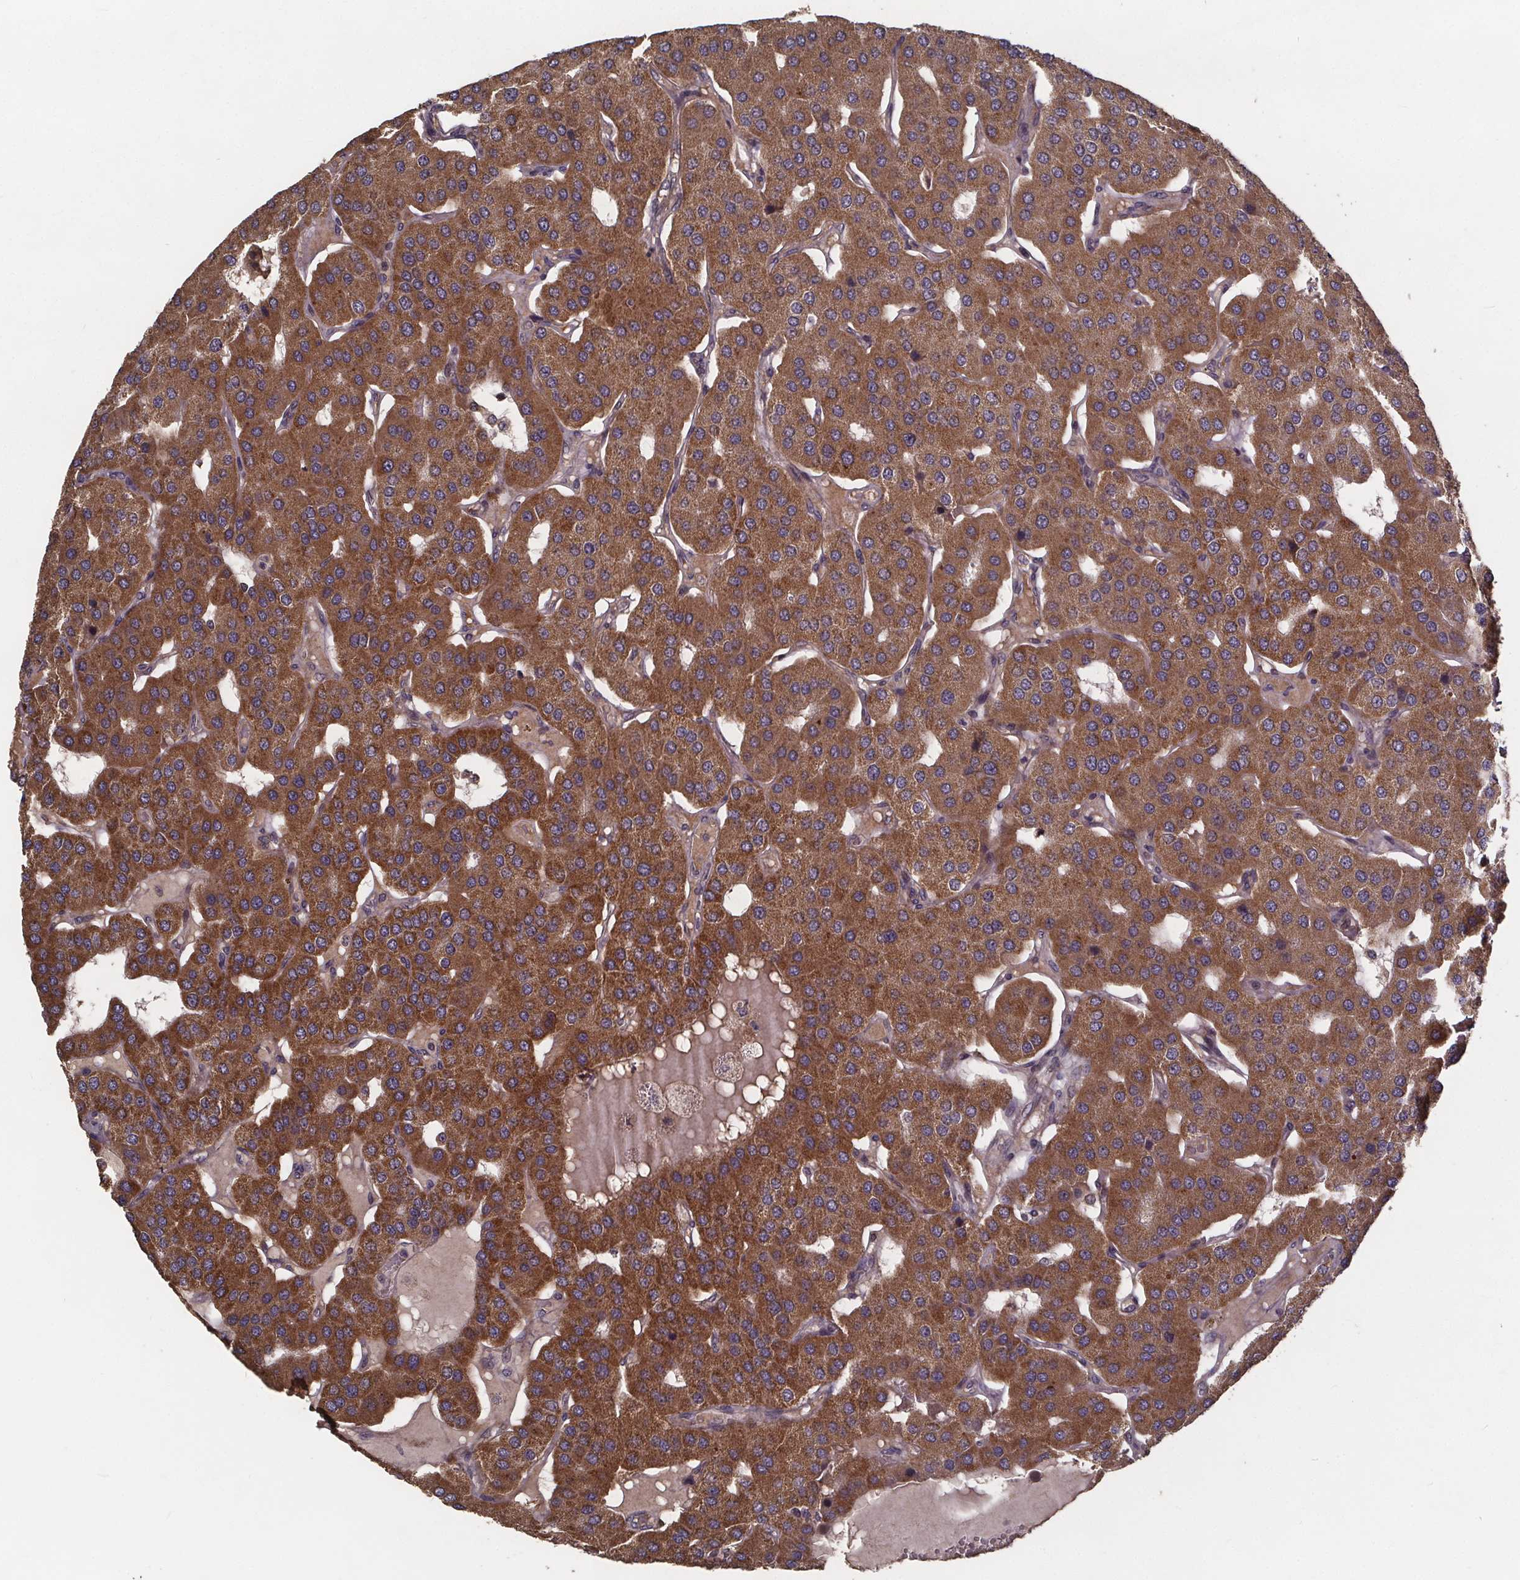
{"staining": {"intensity": "strong", "quantity": ">75%", "location": "cytoplasmic/membranous"}, "tissue": "parathyroid gland", "cell_type": "Glandular cells", "image_type": "normal", "snomed": [{"axis": "morphology", "description": "Normal tissue, NOS"}, {"axis": "morphology", "description": "Adenoma, NOS"}, {"axis": "topography", "description": "Parathyroid gland"}], "caption": "Immunohistochemical staining of normal human parathyroid gland exhibits strong cytoplasmic/membranous protein positivity in approximately >75% of glandular cells. (DAB = brown stain, brightfield microscopy at high magnification).", "gene": "YME1L1", "patient": {"sex": "female", "age": 86}}